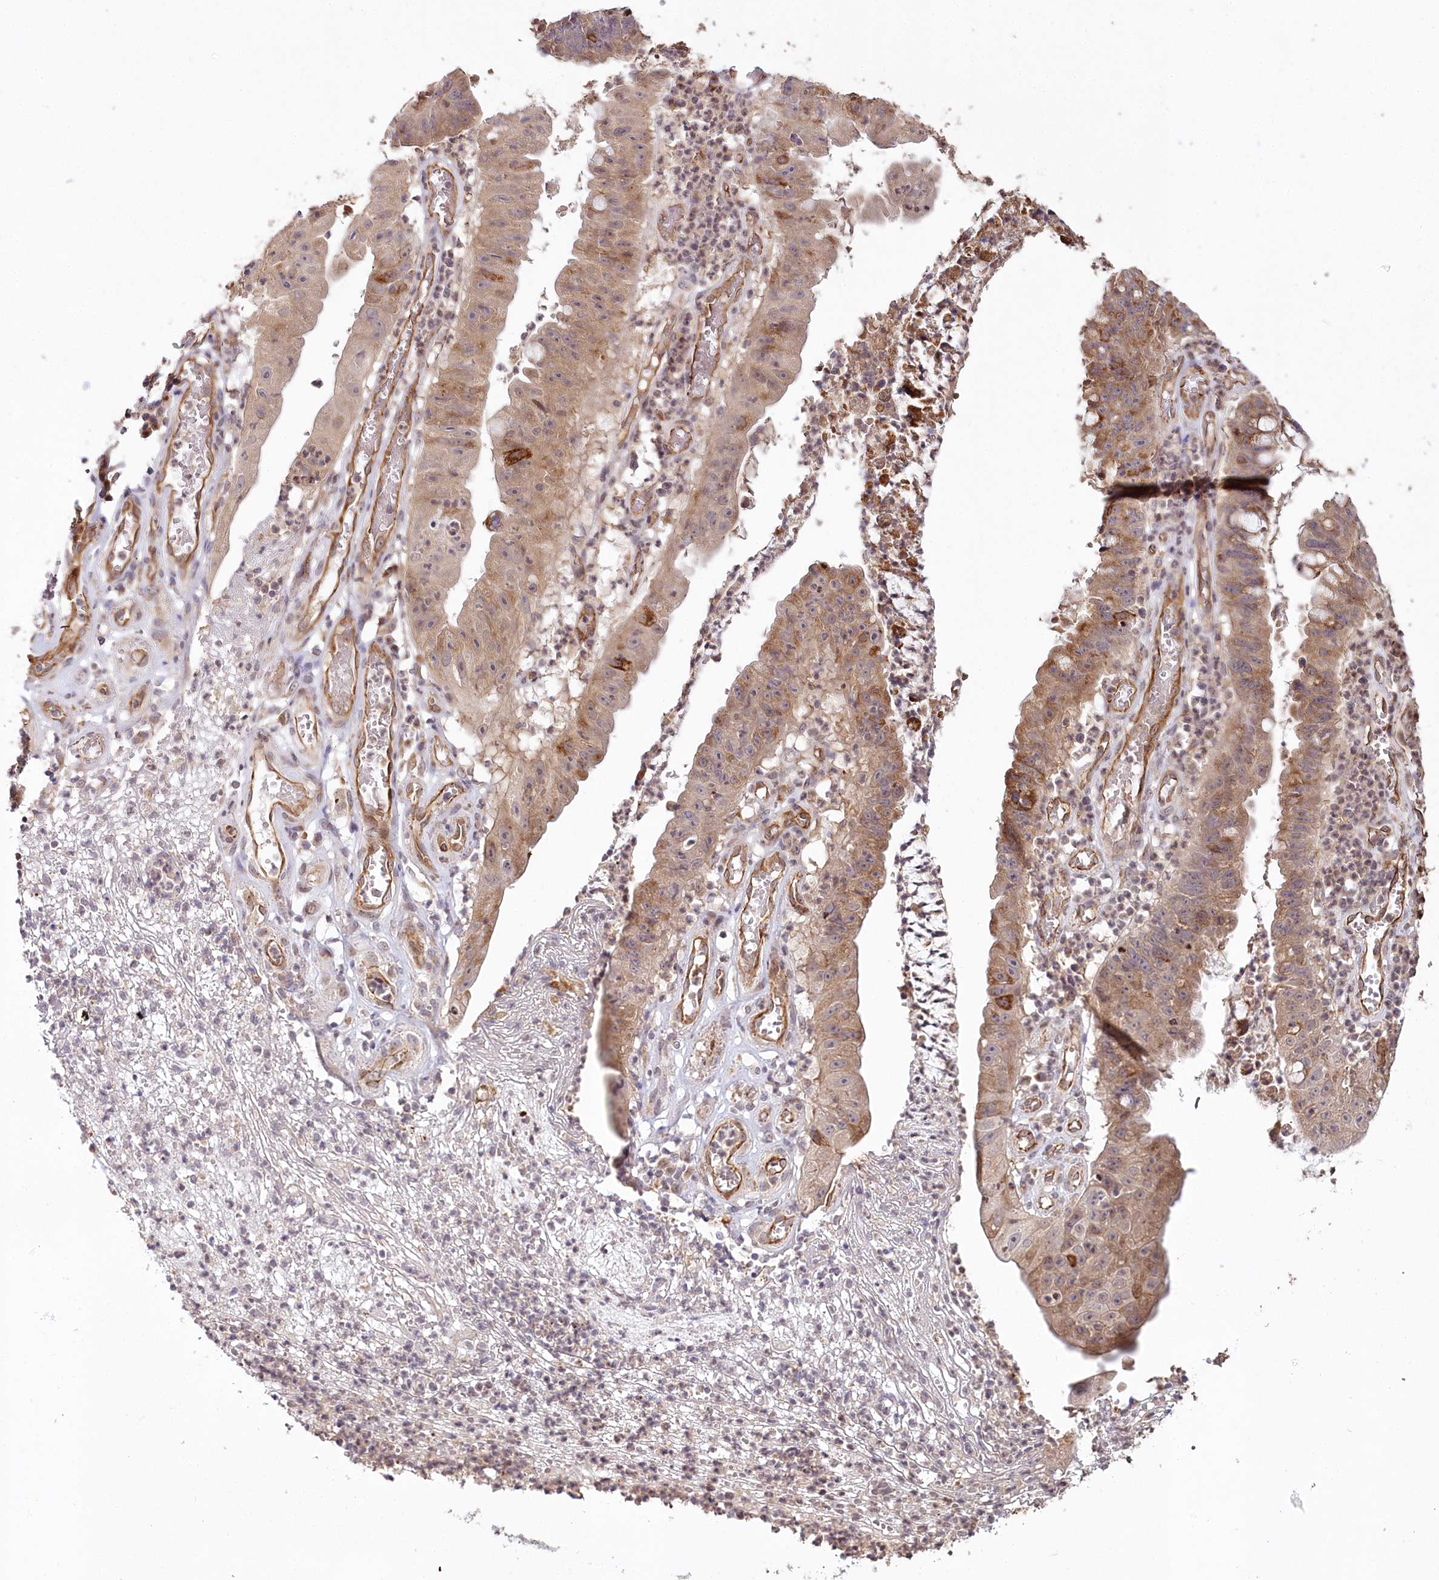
{"staining": {"intensity": "moderate", "quantity": ">75%", "location": "cytoplasmic/membranous,nuclear"}, "tissue": "stomach cancer", "cell_type": "Tumor cells", "image_type": "cancer", "snomed": [{"axis": "morphology", "description": "Adenocarcinoma, NOS"}, {"axis": "topography", "description": "Stomach"}], "caption": "Stomach cancer stained for a protein (brown) reveals moderate cytoplasmic/membranous and nuclear positive staining in approximately >75% of tumor cells.", "gene": "ALKBH8", "patient": {"sex": "male", "age": 59}}